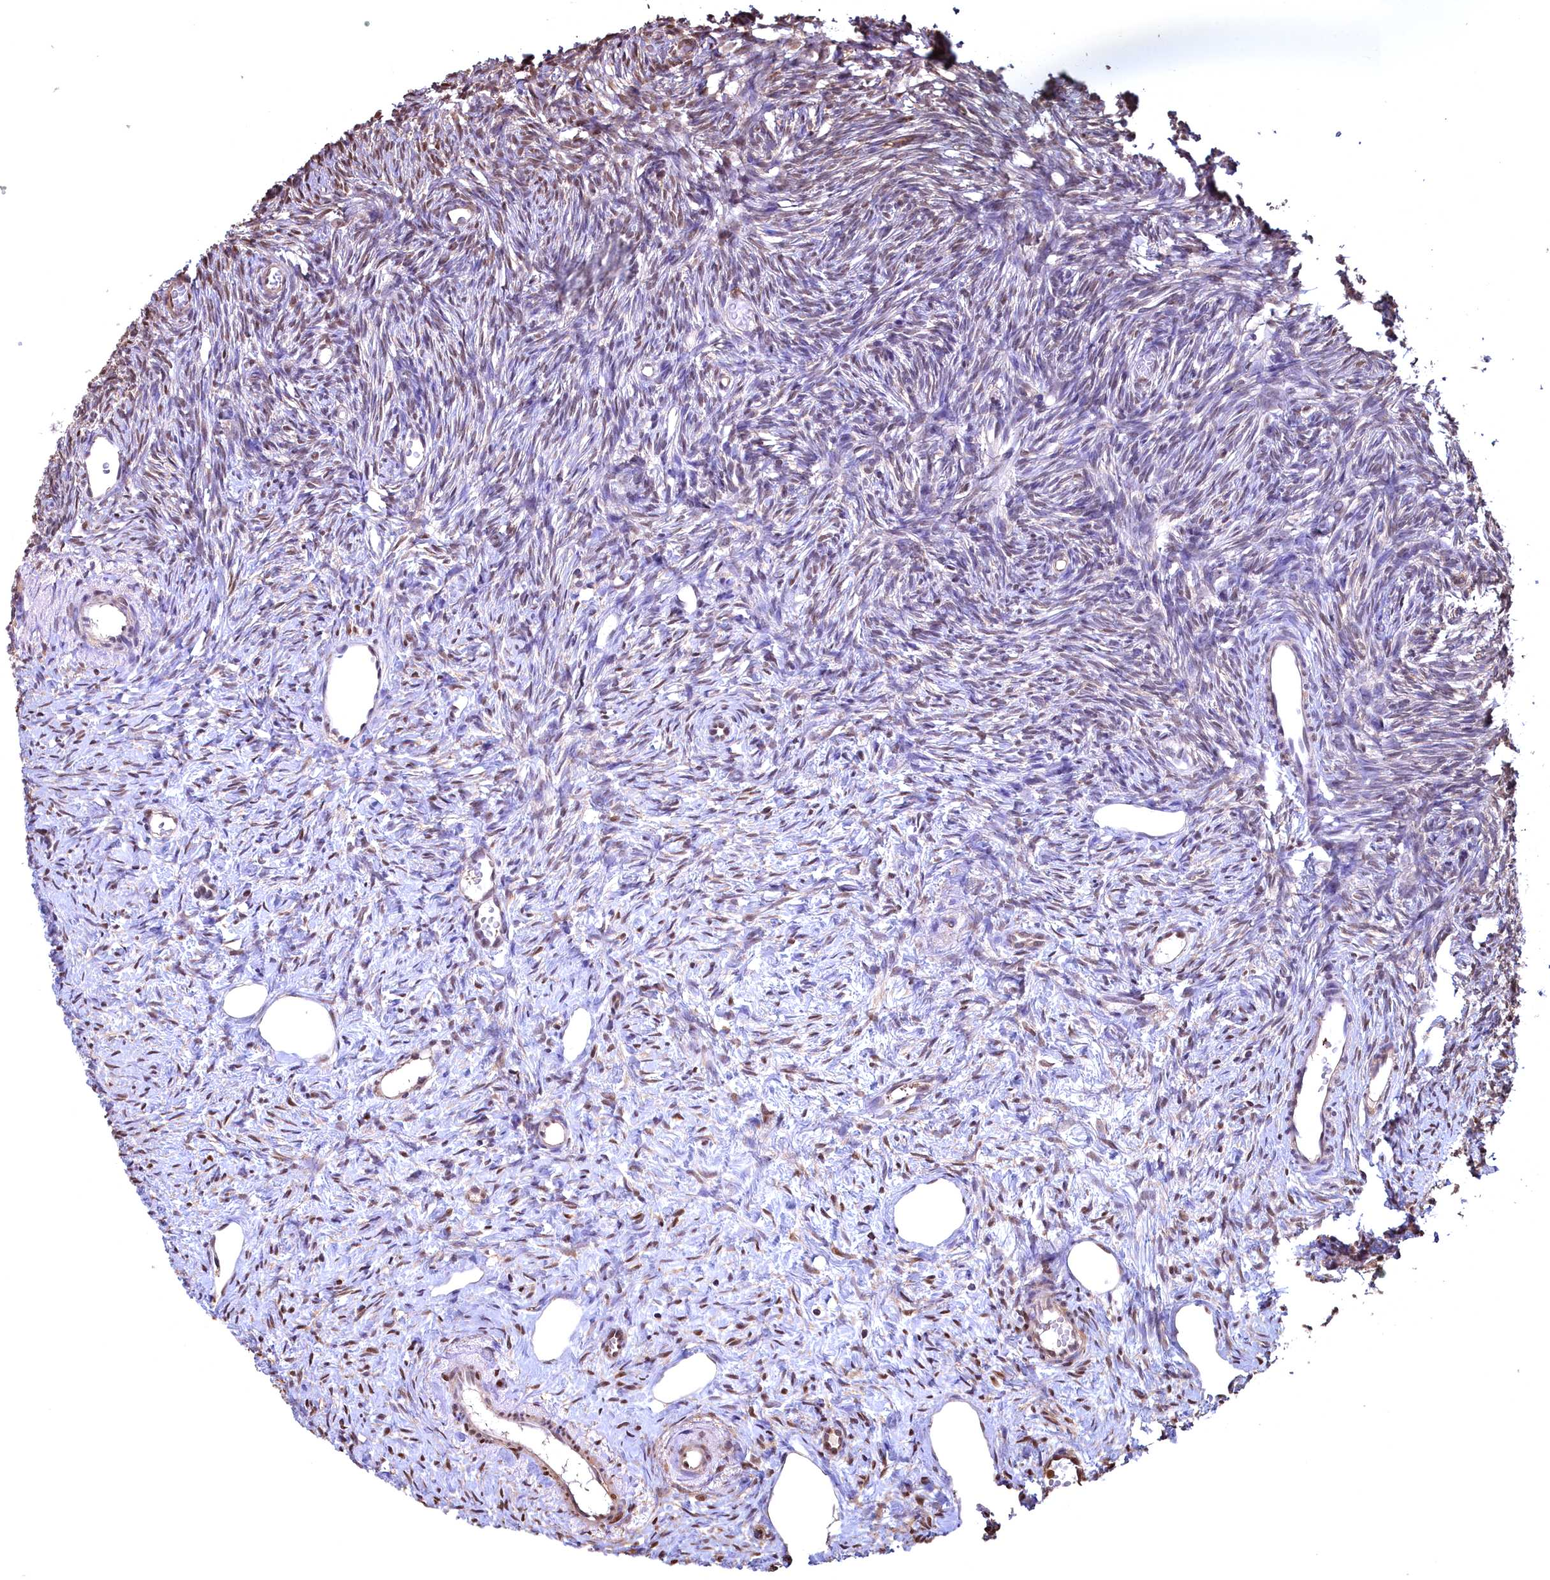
{"staining": {"intensity": "moderate", "quantity": ">75%", "location": "cytoplasmic/membranous"}, "tissue": "ovary", "cell_type": "Follicle cells", "image_type": "normal", "snomed": [{"axis": "morphology", "description": "Normal tissue, NOS"}, {"axis": "topography", "description": "Ovary"}], "caption": "Protein expression analysis of benign human ovary reveals moderate cytoplasmic/membranous positivity in approximately >75% of follicle cells.", "gene": "GAPDH", "patient": {"sex": "female", "age": 51}}